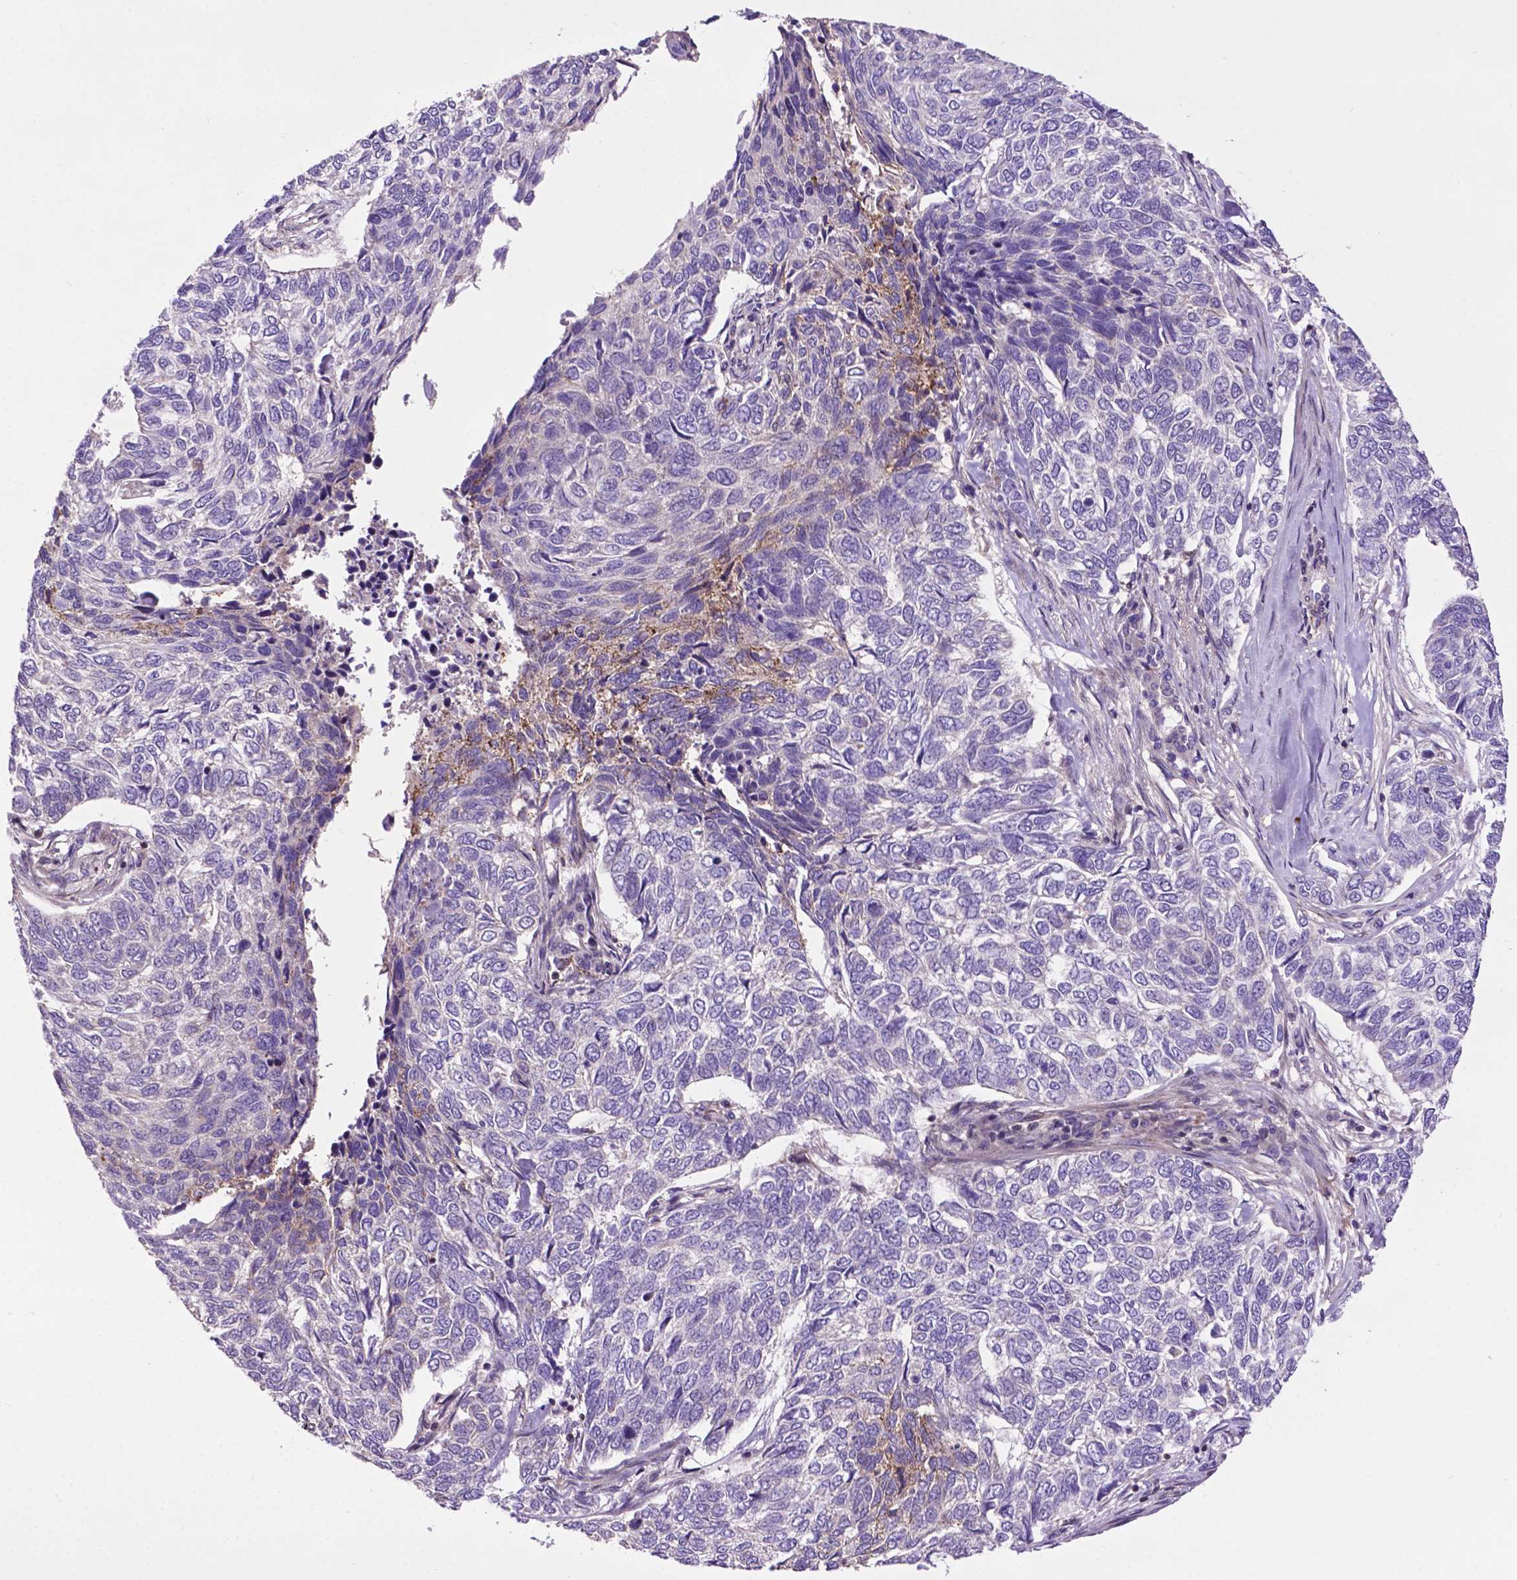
{"staining": {"intensity": "negative", "quantity": "none", "location": "none"}, "tissue": "skin cancer", "cell_type": "Tumor cells", "image_type": "cancer", "snomed": [{"axis": "morphology", "description": "Basal cell carcinoma"}, {"axis": "topography", "description": "Skin"}], "caption": "The IHC image has no significant positivity in tumor cells of skin basal cell carcinoma tissue.", "gene": "SPNS2", "patient": {"sex": "female", "age": 65}}